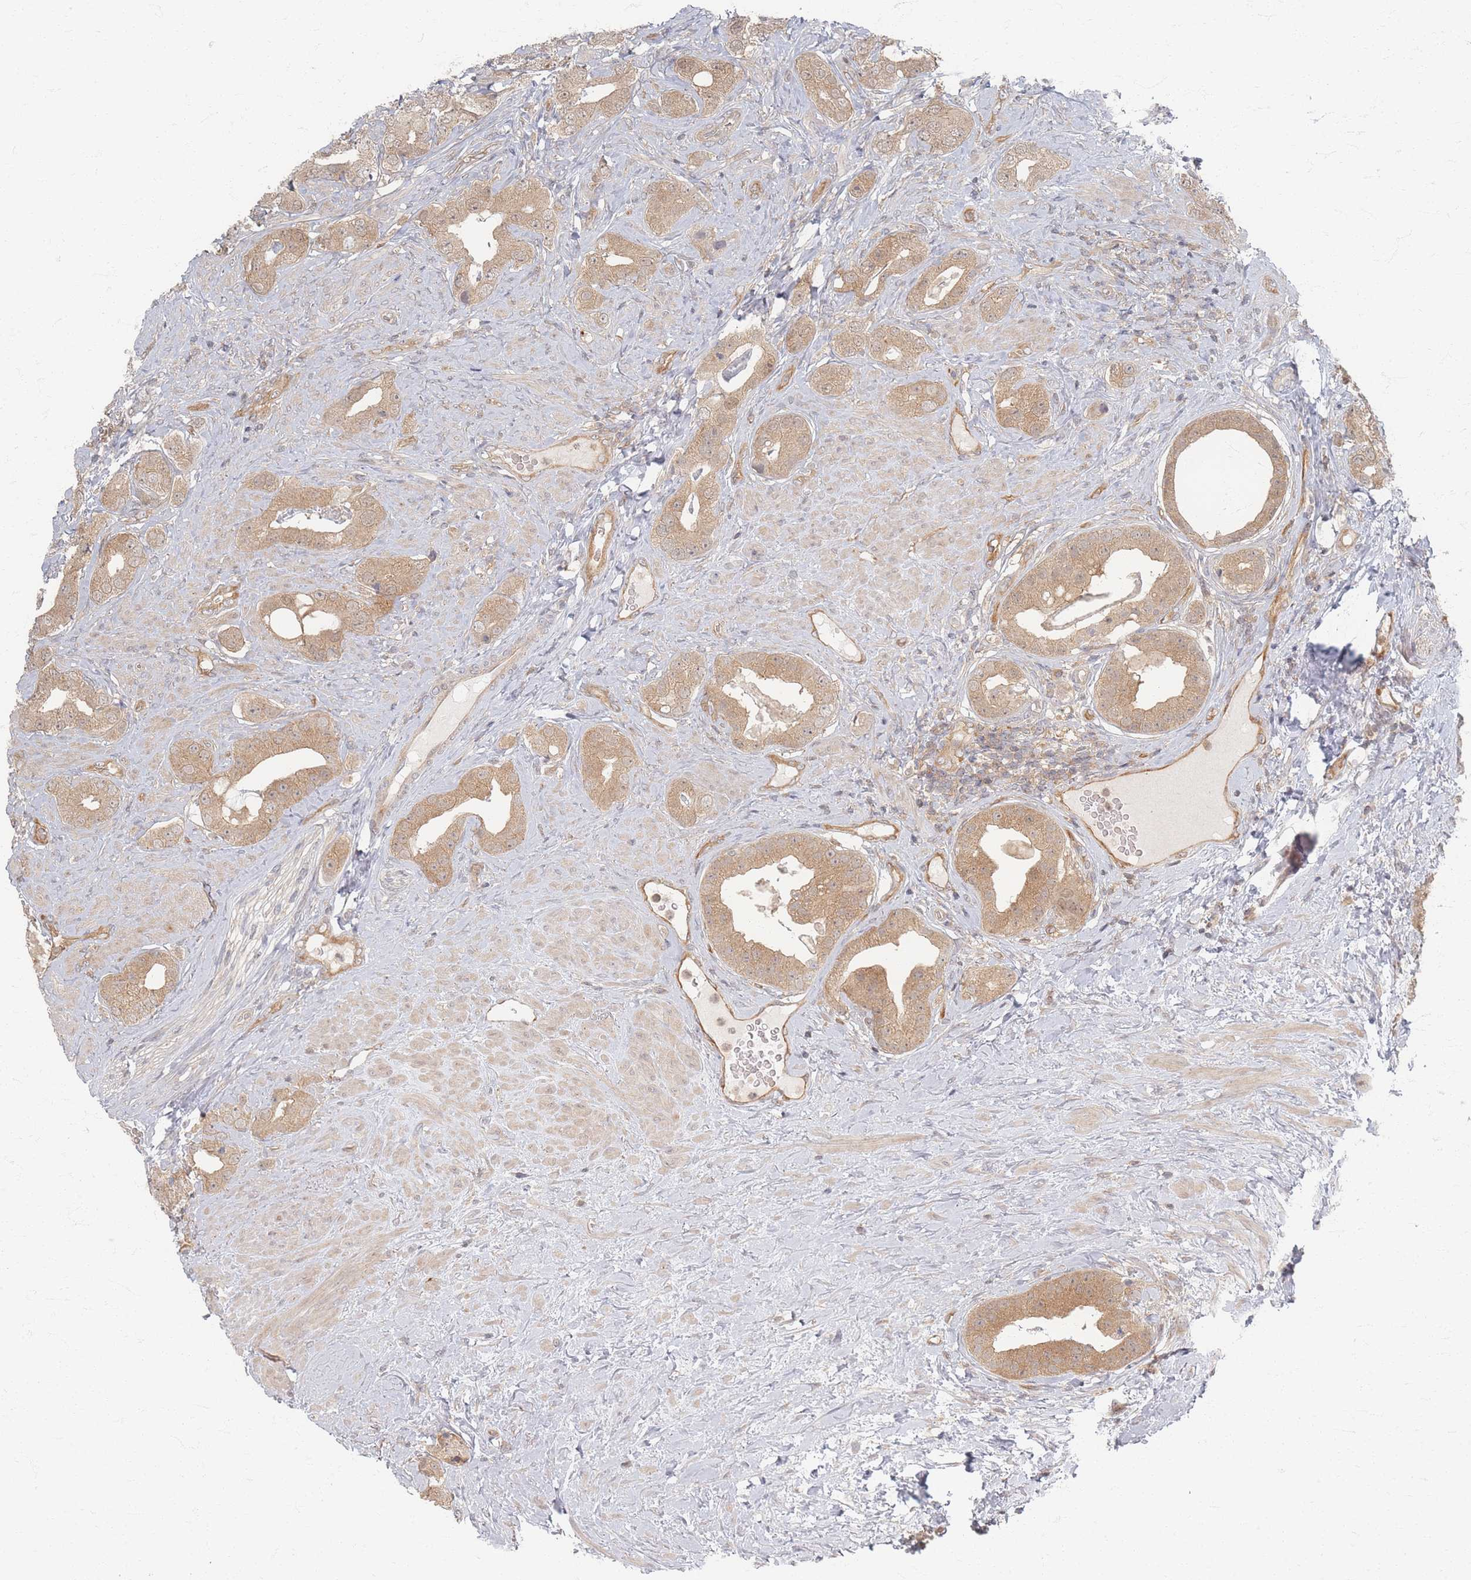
{"staining": {"intensity": "moderate", "quantity": ">75%", "location": "cytoplasmic/membranous"}, "tissue": "prostate cancer", "cell_type": "Tumor cells", "image_type": "cancer", "snomed": [{"axis": "morphology", "description": "Adenocarcinoma, High grade"}, {"axis": "topography", "description": "Prostate"}], "caption": "A high-resolution photomicrograph shows immunohistochemistry staining of adenocarcinoma (high-grade) (prostate), which shows moderate cytoplasmic/membranous staining in about >75% of tumor cells.", "gene": "PSMD9", "patient": {"sex": "male", "age": 63}}